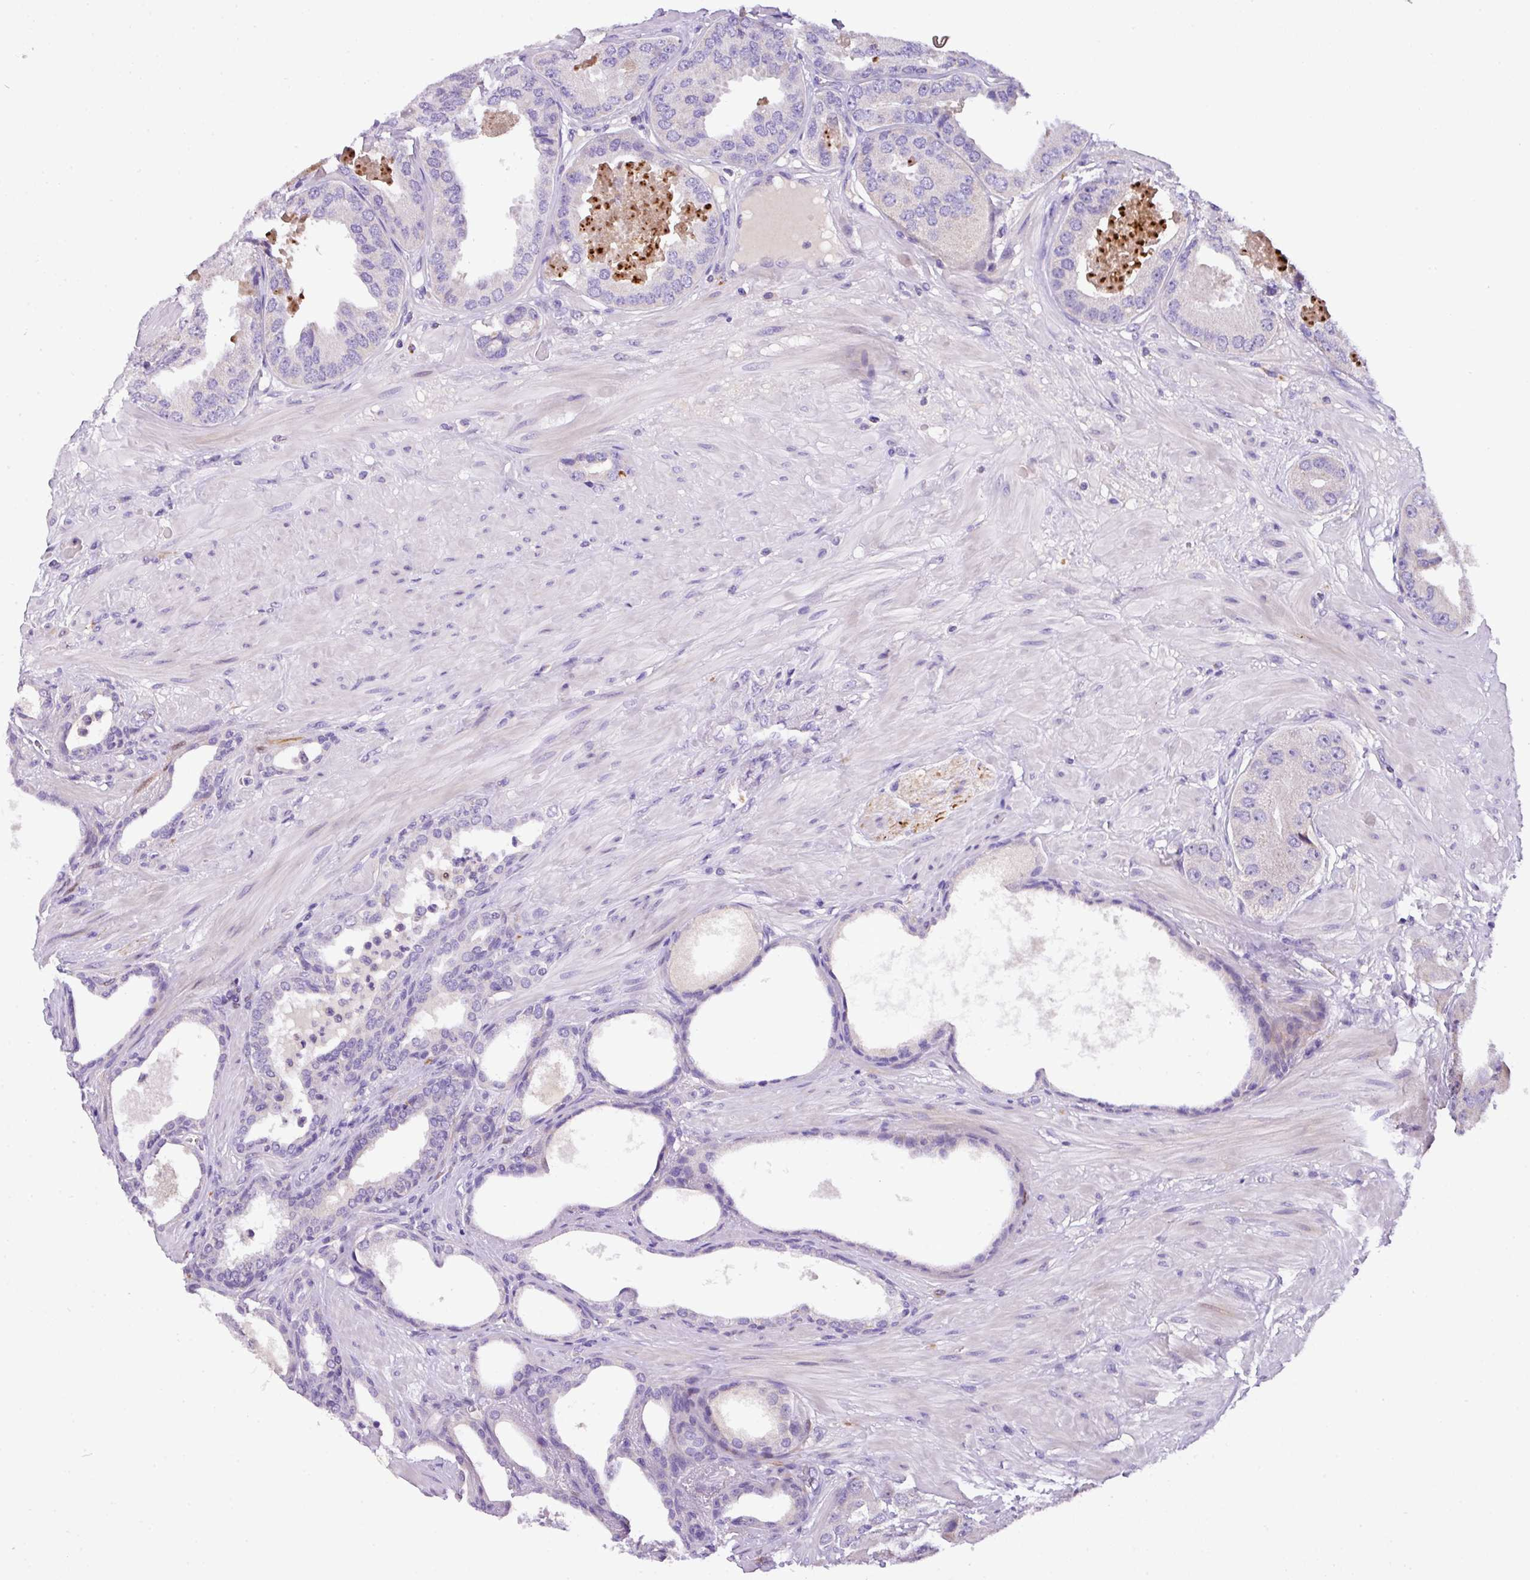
{"staining": {"intensity": "negative", "quantity": "none", "location": "none"}, "tissue": "prostate cancer", "cell_type": "Tumor cells", "image_type": "cancer", "snomed": [{"axis": "morphology", "description": "Adenocarcinoma, High grade"}, {"axis": "topography", "description": "Prostate"}], "caption": "Immunohistochemistry (IHC) micrograph of adenocarcinoma (high-grade) (prostate) stained for a protein (brown), which reveals no expression in tumor cells. (Stains: DAB (3,3'-diaminobenzidine) immunohistochemistry with hematoxylin counter stain, Microscopy: brightfield microscopy at high magnification).", "gene": "ANXA2R", "patient": {"sex": "male", "age": 63}}